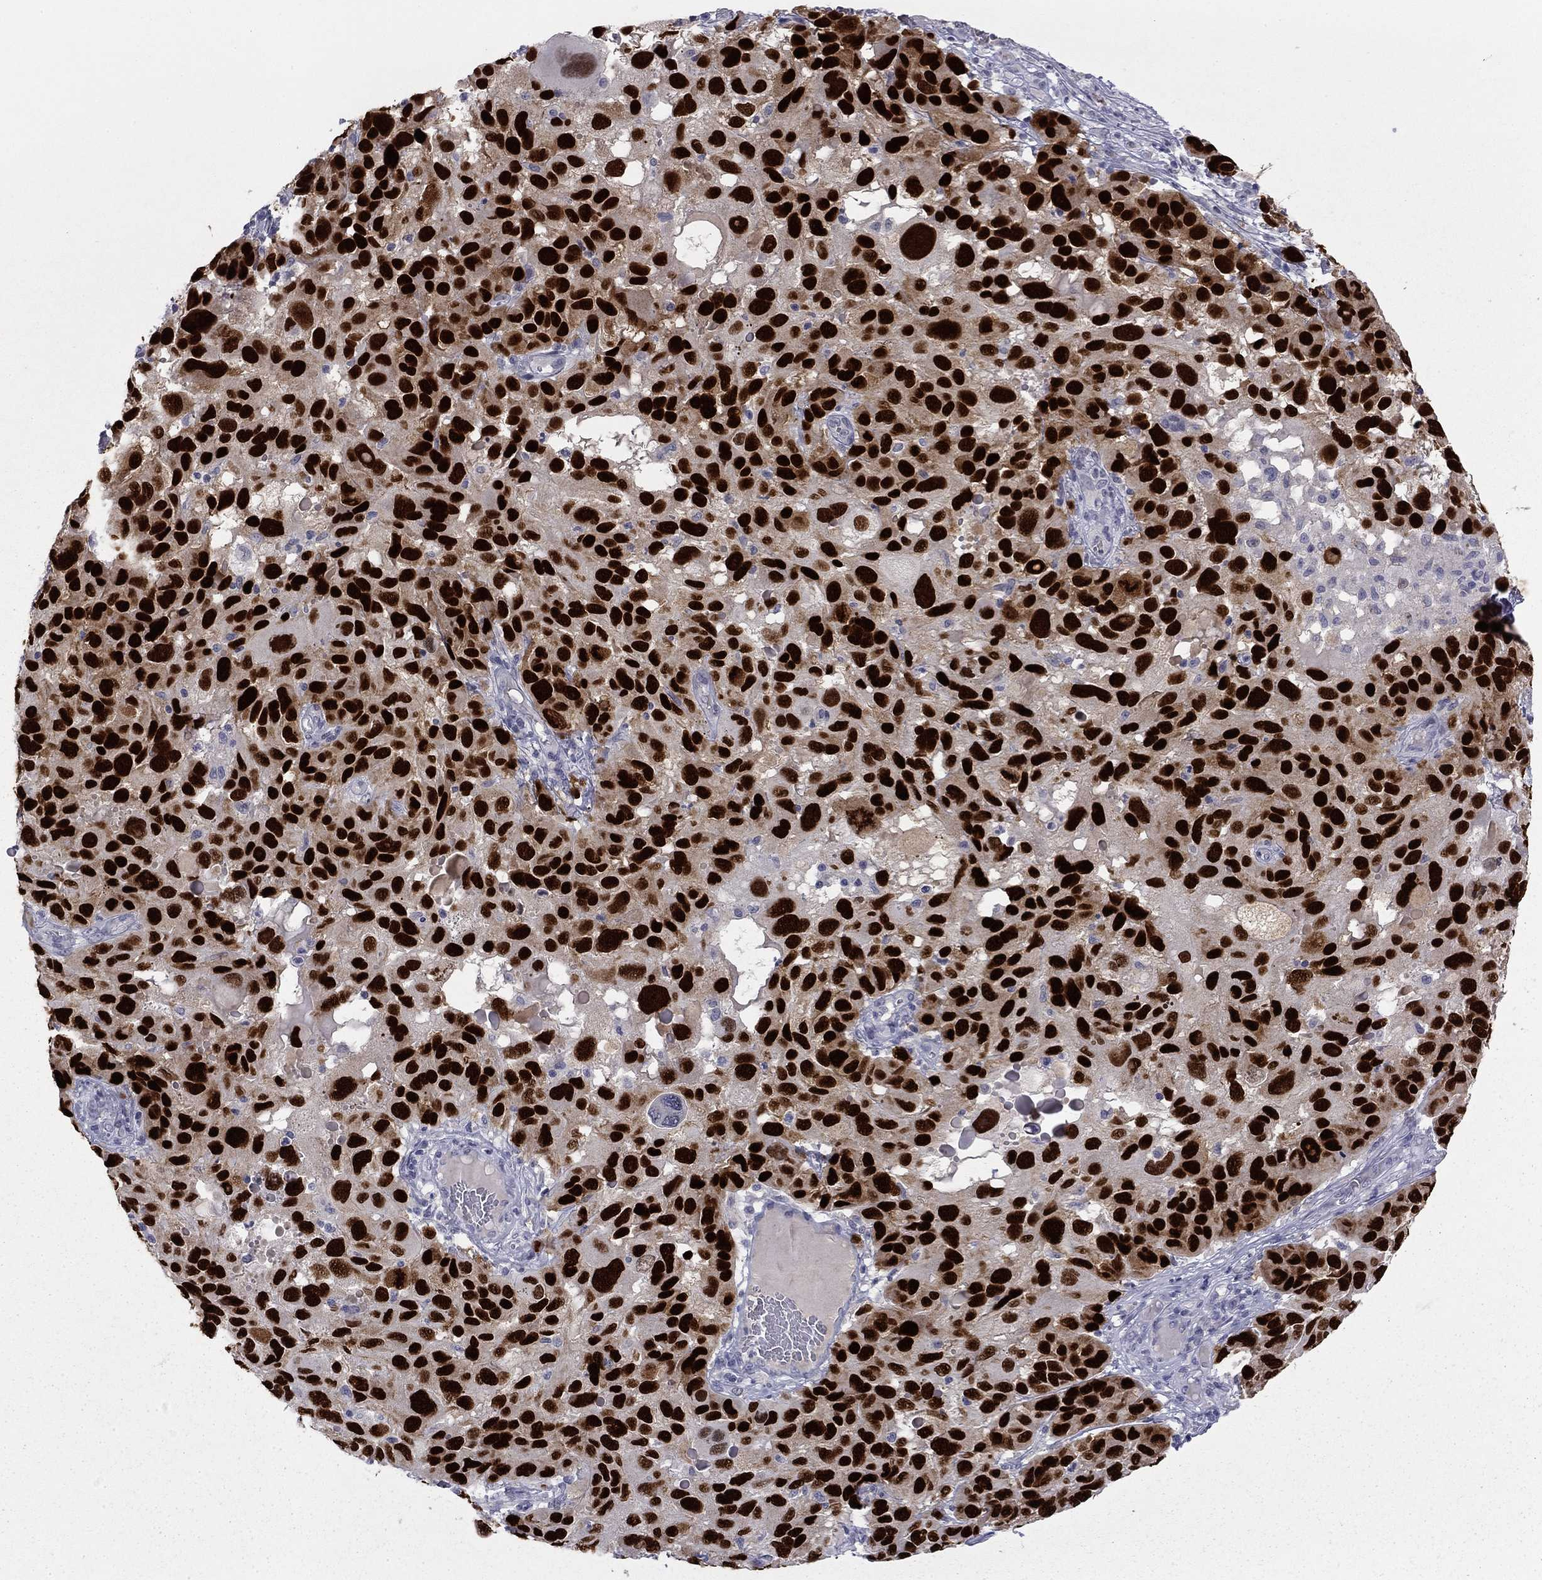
{"staining": {"intensity": "strong", "quantity": ">75%", "location": "nuclear"}, "tissue": "melanoma", "cell_type": "Tumor cells", "image_type": "cancer", "snomed": [{"axis": "morphology", "description": "Malignant melanoma, NOS"}, {"axis": "topography", "description": "Skin"}], "caption": "This histopathology image demonstrates IHC staining of human melanoma, with high strong nuclear staining in approximately >75% of tumor cells.", "gene": "TFAP2B", "patient": {"sex": "male", "age": 53}}